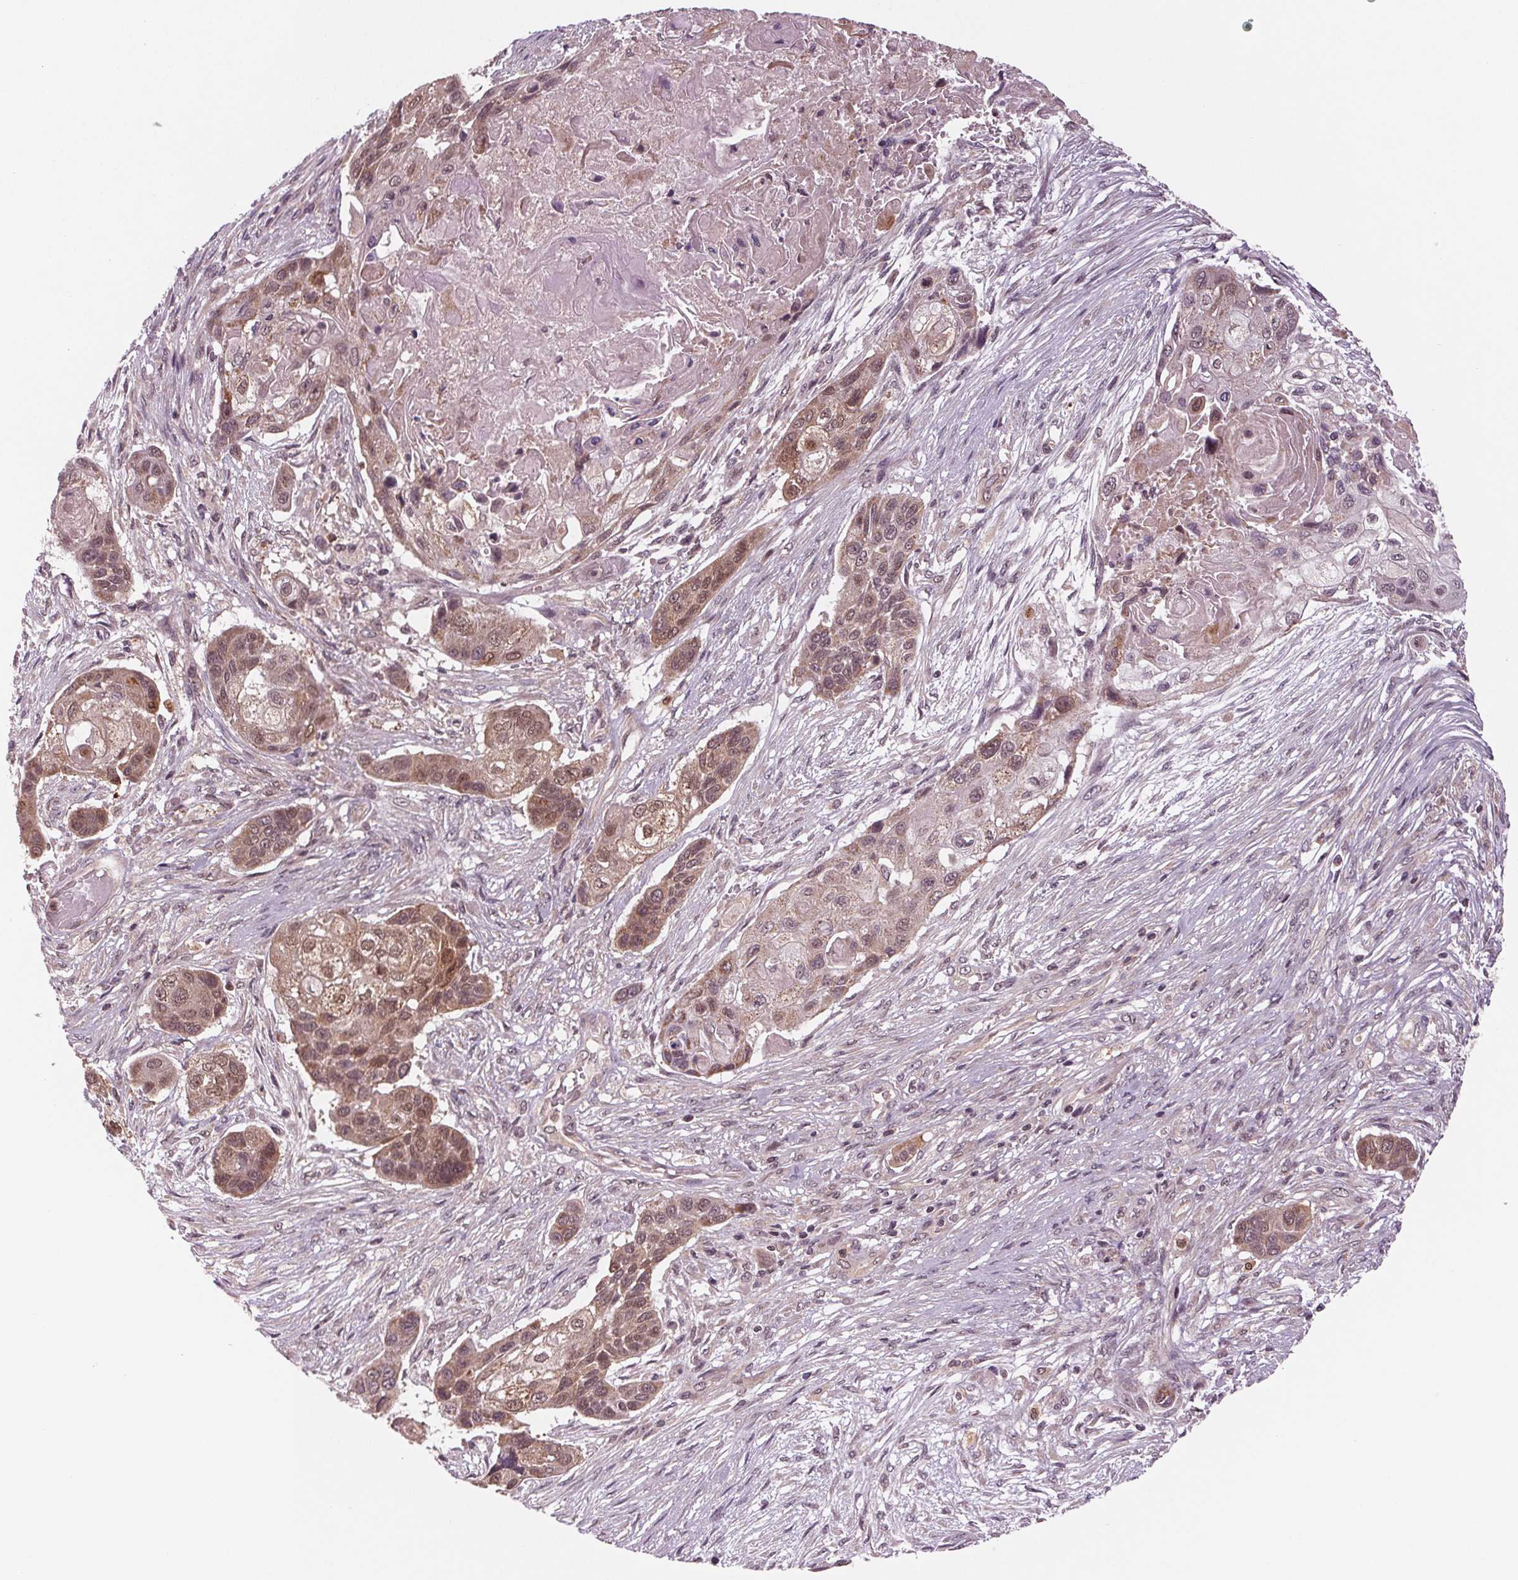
{"staining": {"intensity": "moderate", "quantity": "25%-75%", "location": "cytoplasmic/membranous,nuclear"}, "tissue": "lung cancer", "cell_type": "Tumor cells", "image_type": "cancer", "snomed": [{"axis": "morphology", "description": "Squamous cell carcinoma, NOS"}, {"axis": "topography", "description": "Lung"}], "caption": "Lung cancer stained for a protein exhibits moderate cytoplasmic/membranous and nuclear positivity in tumor cells. The staining was performed using DAB, with brown indicating positive protein expression. Nuclei are stained blue with hematoxylin.", "gene": "STAT3", "patient": {"sex": "male", "age": 69}}